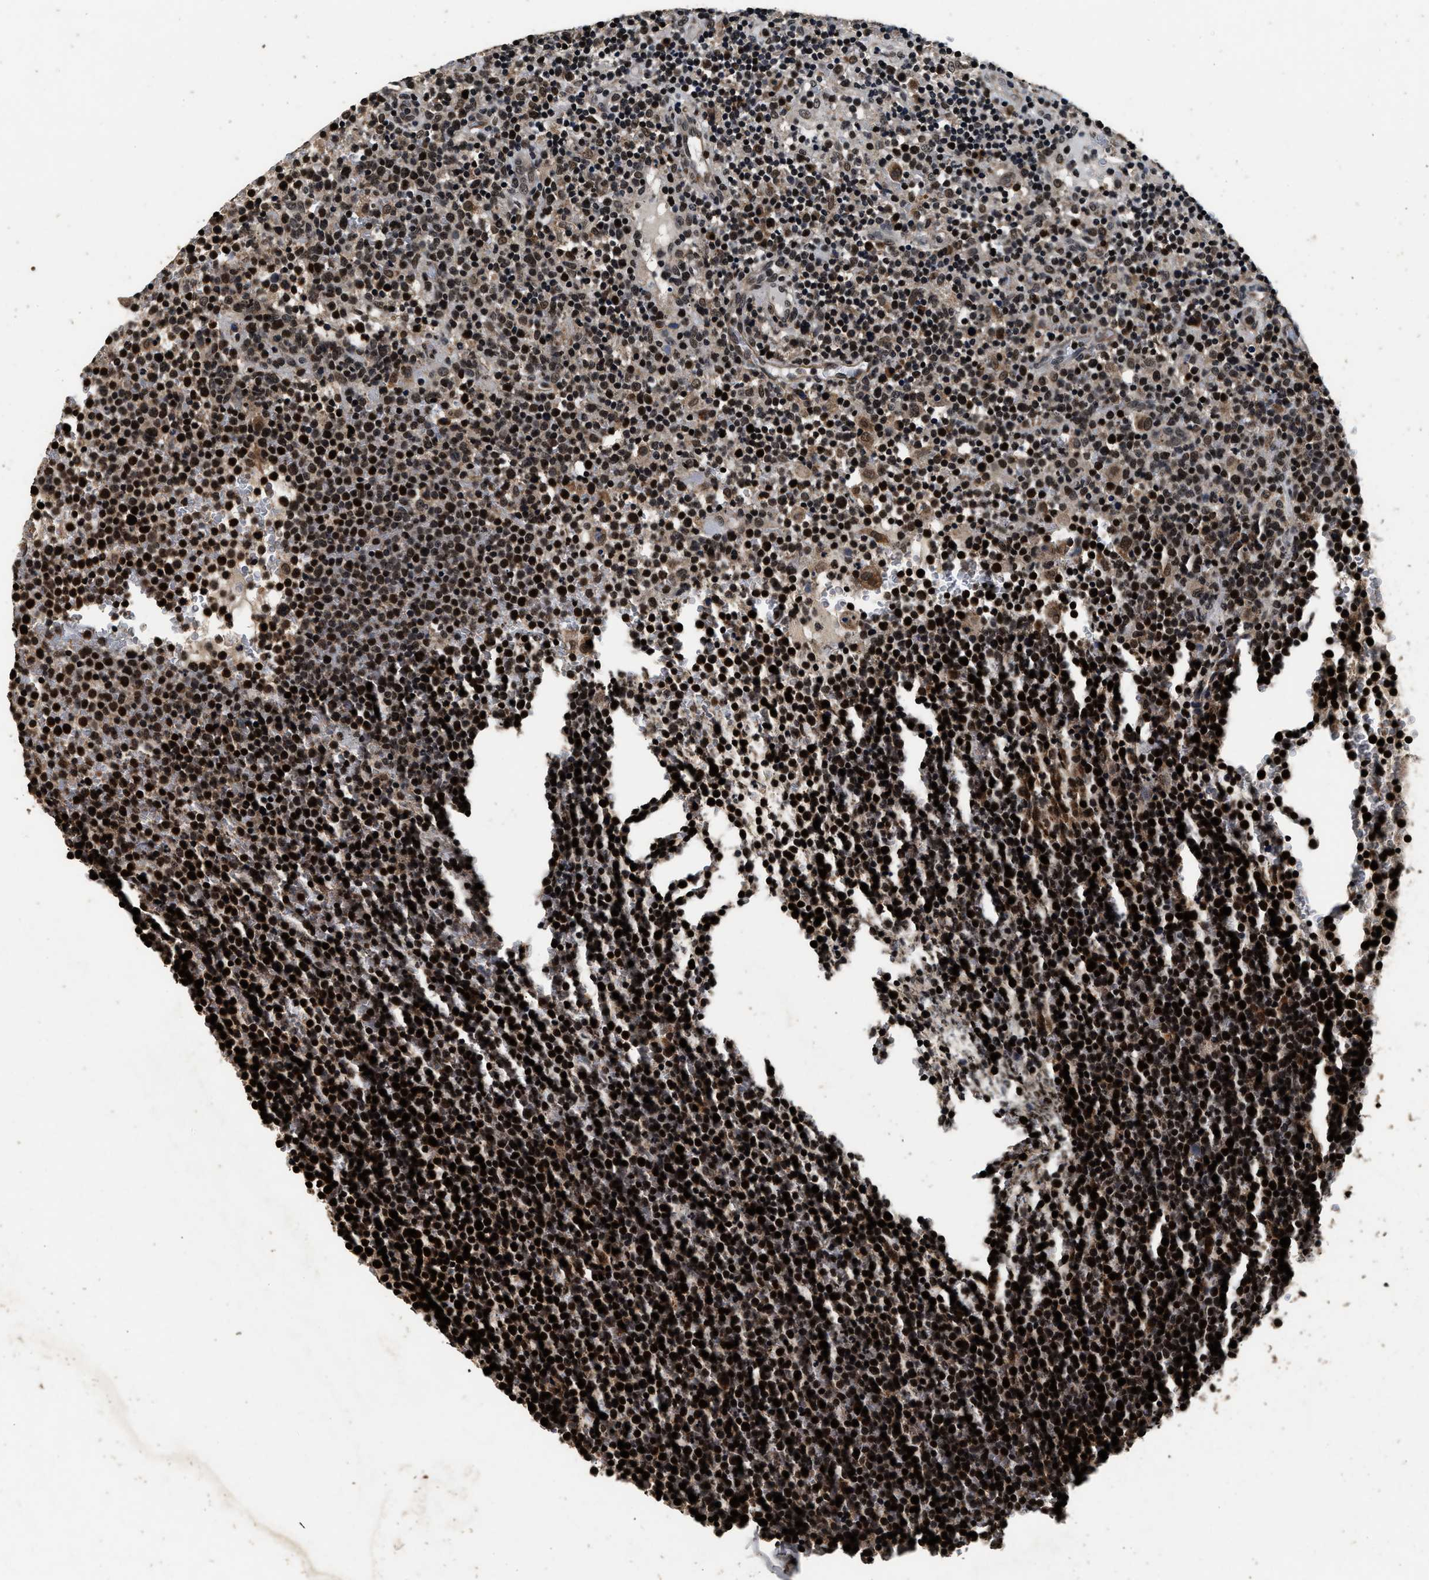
{"staining": {"intensity": "strong", "quantity": ">75%", "location": "nuclear"}, "tissue": "lymphoma", "cell_type": "Tumor cells", "image_type": "cancer", "snomed": [{"axis": "morphology", "description": "Malignant lymphoma, non-Hodgkin's type, High grade"}, {"axis": "topography", "description": "Lymph node"}], "caption": "Immunohistochemistry histopathology image of lymphoma stained for a protein (brown), which reveals high levels of strong nuclear positivity in approximately >75% of tumor cells.", "gene": "CSTF1", "patient": {"sex": "male", "age": 61}}